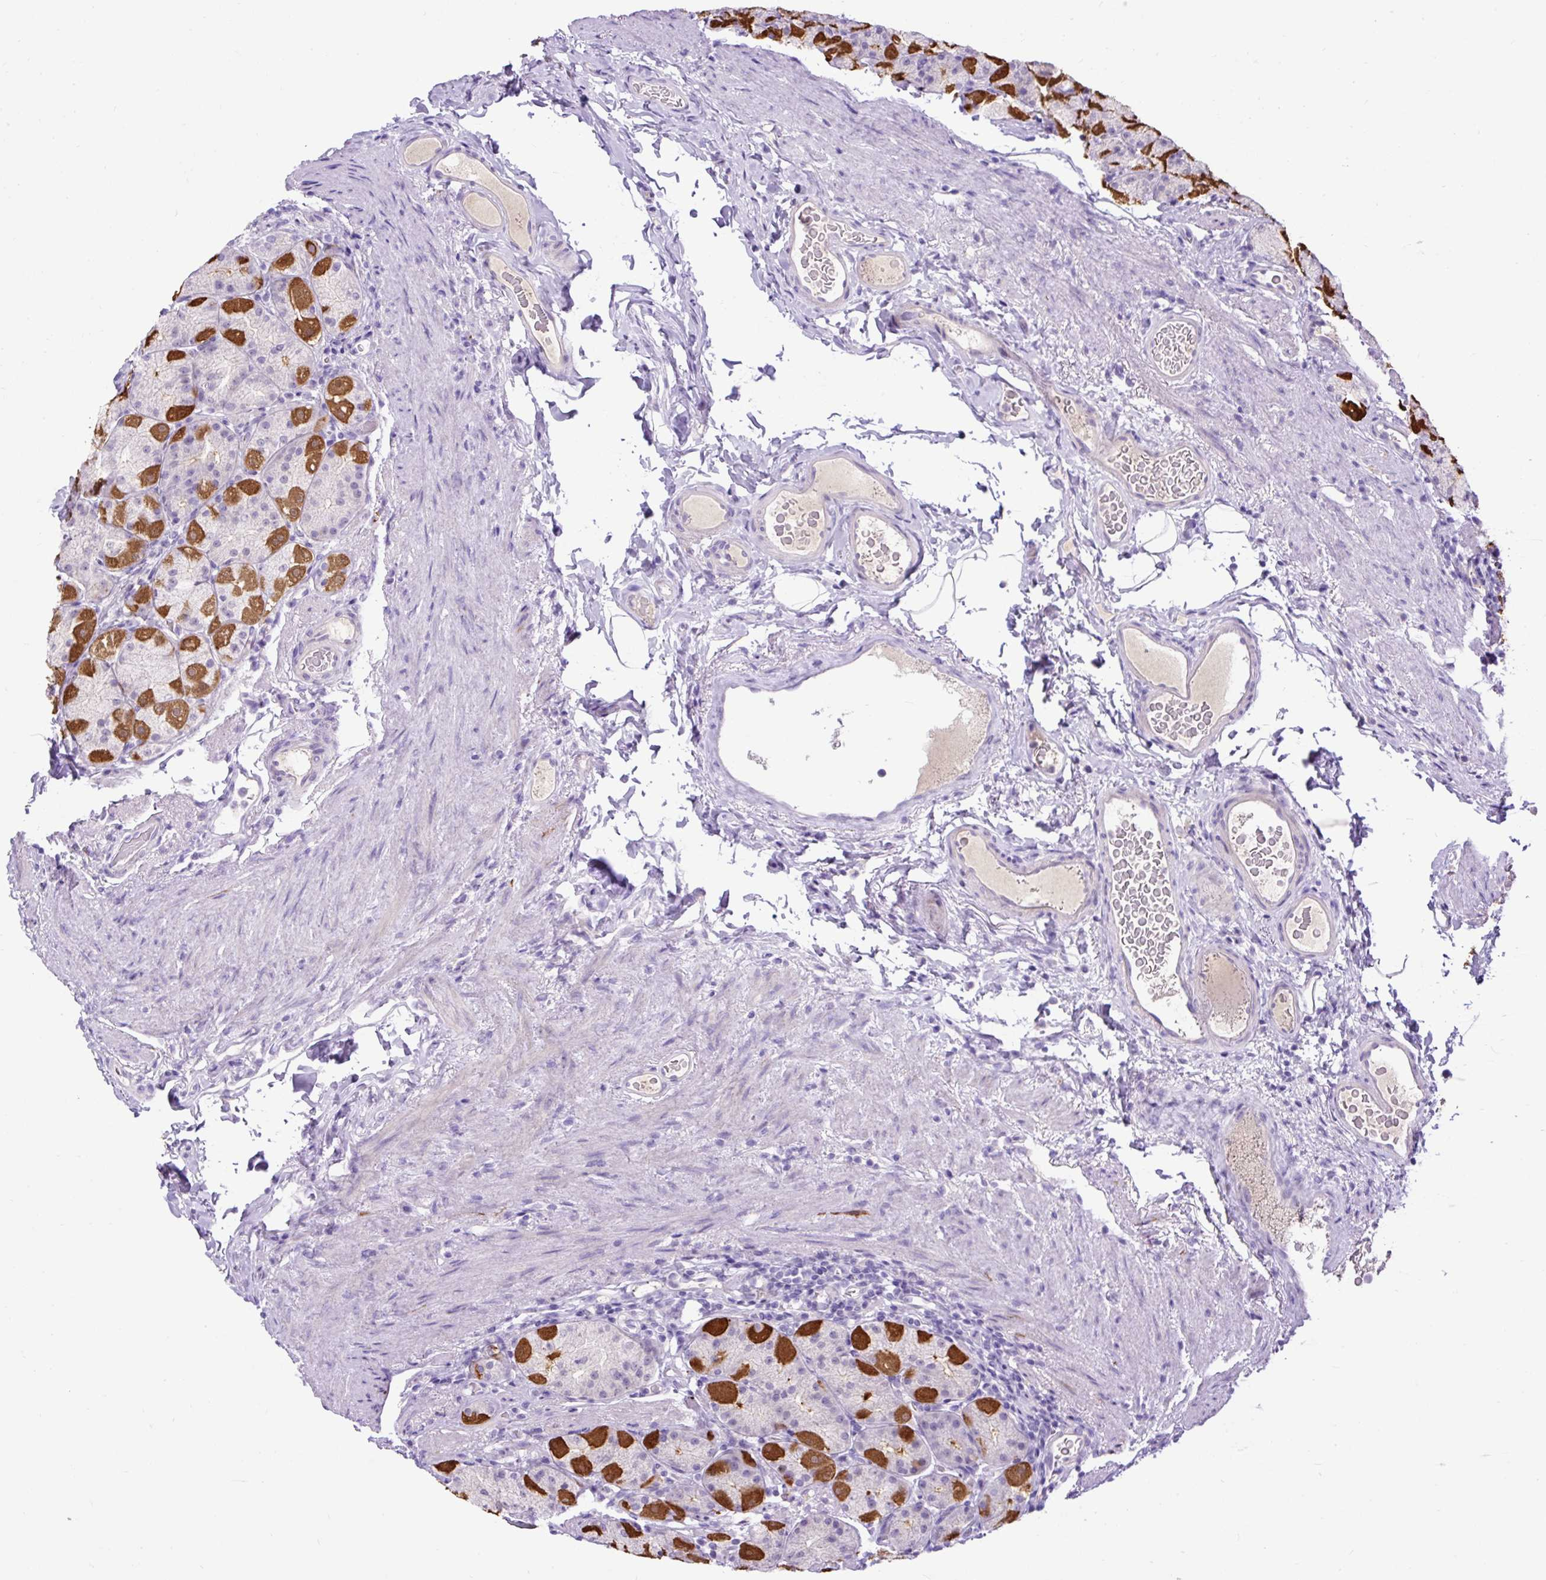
{"staining": {"intensity": "strong", "quantity": "25%-75%", "location": "cytoplasmic/membranous"}, "tissue": "stomach", "cell_type": "Glandular cells", "image_type": "normal", "snomed": [{"axis": "morphology", "description": "Normal tissue, NOS"}, {"axis": "topography", "description": "Stomach, upper"}, {"axis": "topography", "description": "Stomach"}], "caption": "High-magnification brightfield microscopy of benign stomach stained with DAB (3,3'-diaminobenzidine) (brown) and counterstained with hematoxylin (blue). glandular cells exhibit strong cytoplasmic/membranous positivity is present in approximately25%-75% of cells.", "gene": "SPTBN5", "patient": {"sex": "male", "age": 68}}